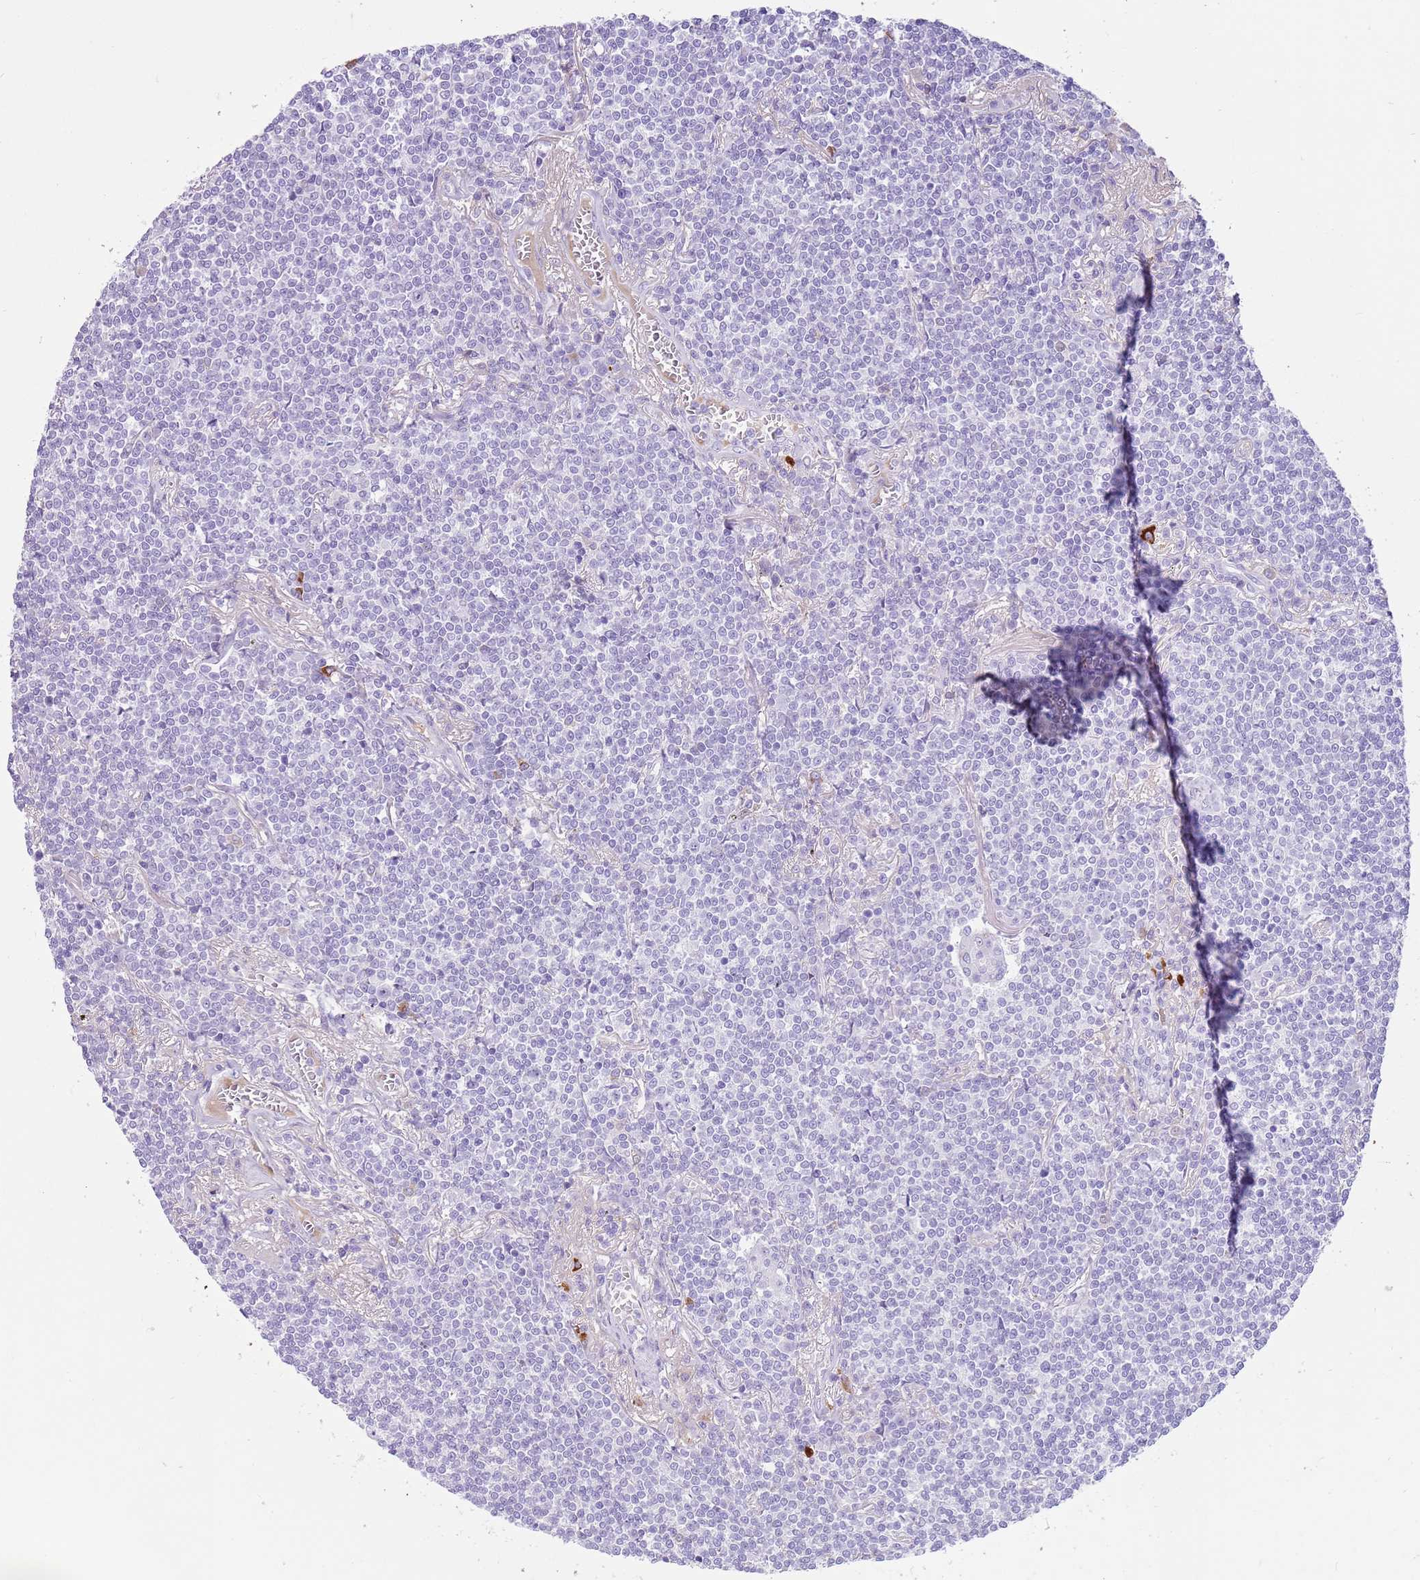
{"staining": {"intensity": "negative", "quantity": "none", "location": "none"}, "tissue": "lymphoma", "cell_type": "Tumor cells", "image_type": "cancer", "snomed": [{"axis": "morphology", "description": "Malignant lymphoma, non-Hodgkin's type, Low grade"}, {"axis": "topography", "description": "Lung"}], "caption": "The image demonstrates no staining of tumor cells in malignant lymphoma, non-Hodgkin's type (low-grade). The staining was performed using DAB (3,3'-diaminobenzidine) to visualize the protein expression in brown, while the nuclei were stained in blue with hematoxylin (Magnification: 20x).", "gene": "IGKV3D-11", "patient": {"sex": "female", "age": 71}}